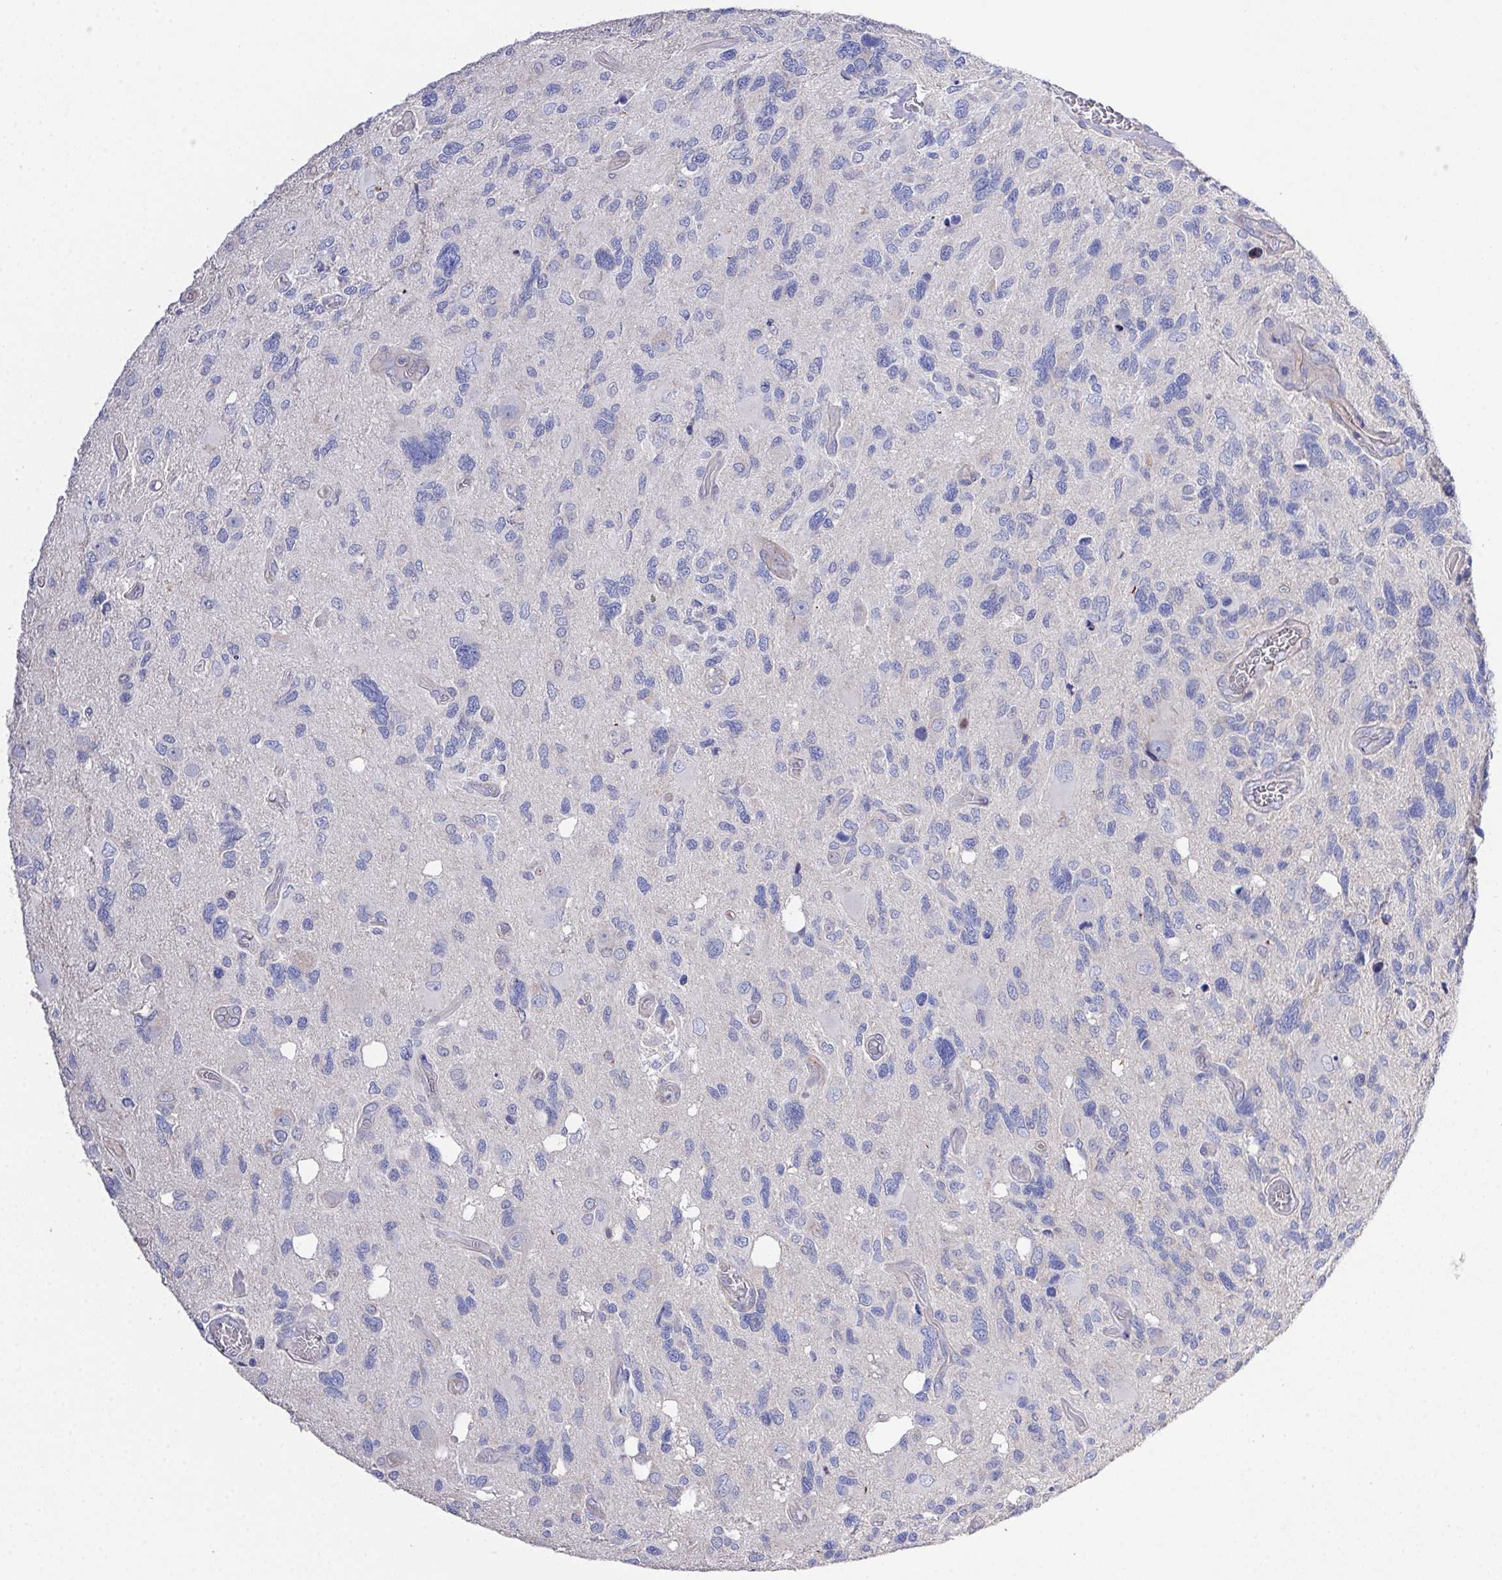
{"staining": {"intensity": "negative", "quantity": "none", "location": "none"}, "tissue": "glioma", "cell_type": "Tumor cells", "image_type": "cancer", "snomed": [{"axis": "morphology", "description": "Glioma, malignant, High grade"}, {"axis": "topography", "description": "Brain"}], "caption": "IHC of human glioma shows no expression in tumor cells.", "gene": "PRG3", "patient": {"sex": "male", "age": 49}}